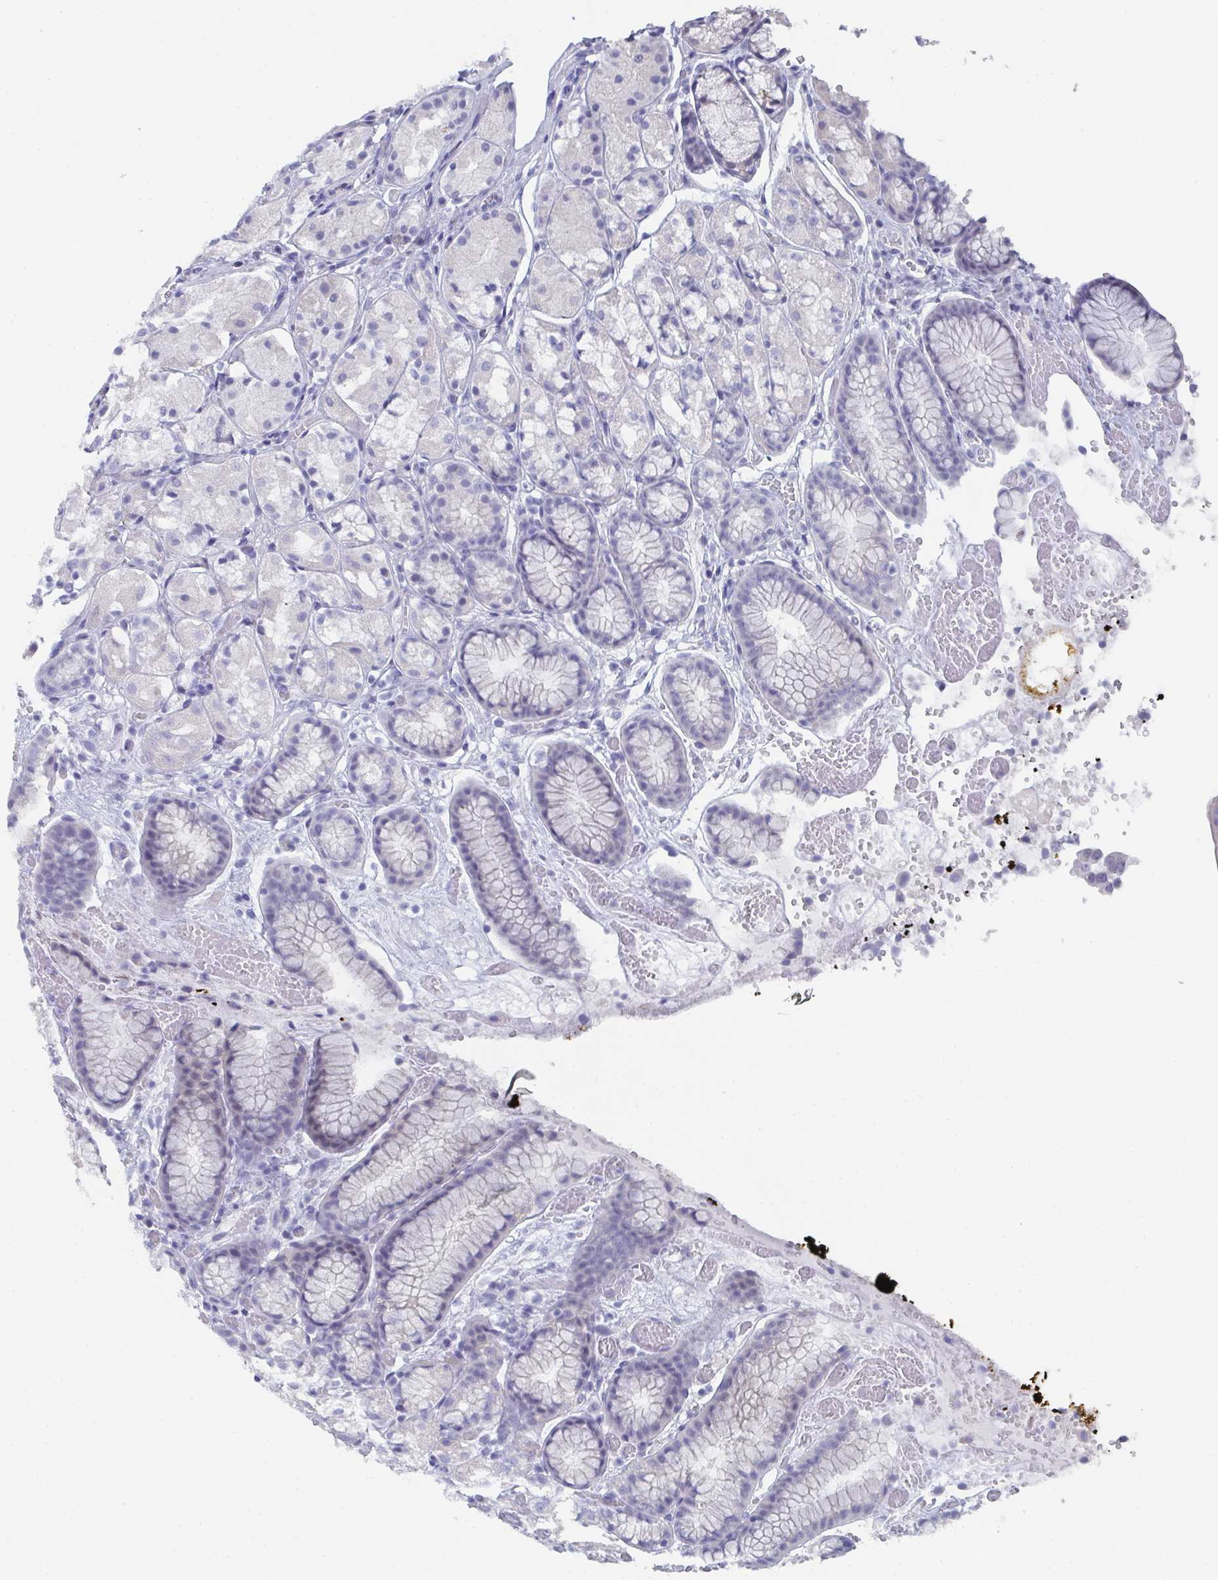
{"staining": {"intensity": "negative", "quantity": "none", "location": "none"}, "tissue": "stomach", "cell_type": "Glandular cells", "image_type": "normal", "snomed": [{"axis": "morphology", "description": "Normal tissue, NOS"}, {"axis": "topography", "description": "Smooth muscle"}, {"axis": "topography", "description": "Stomach"}], "caption": "Glandular cells show no significant protein expression in normal stomach.", "gene": "DYDC2", "patient": {"sex": "male", "age": 70}}